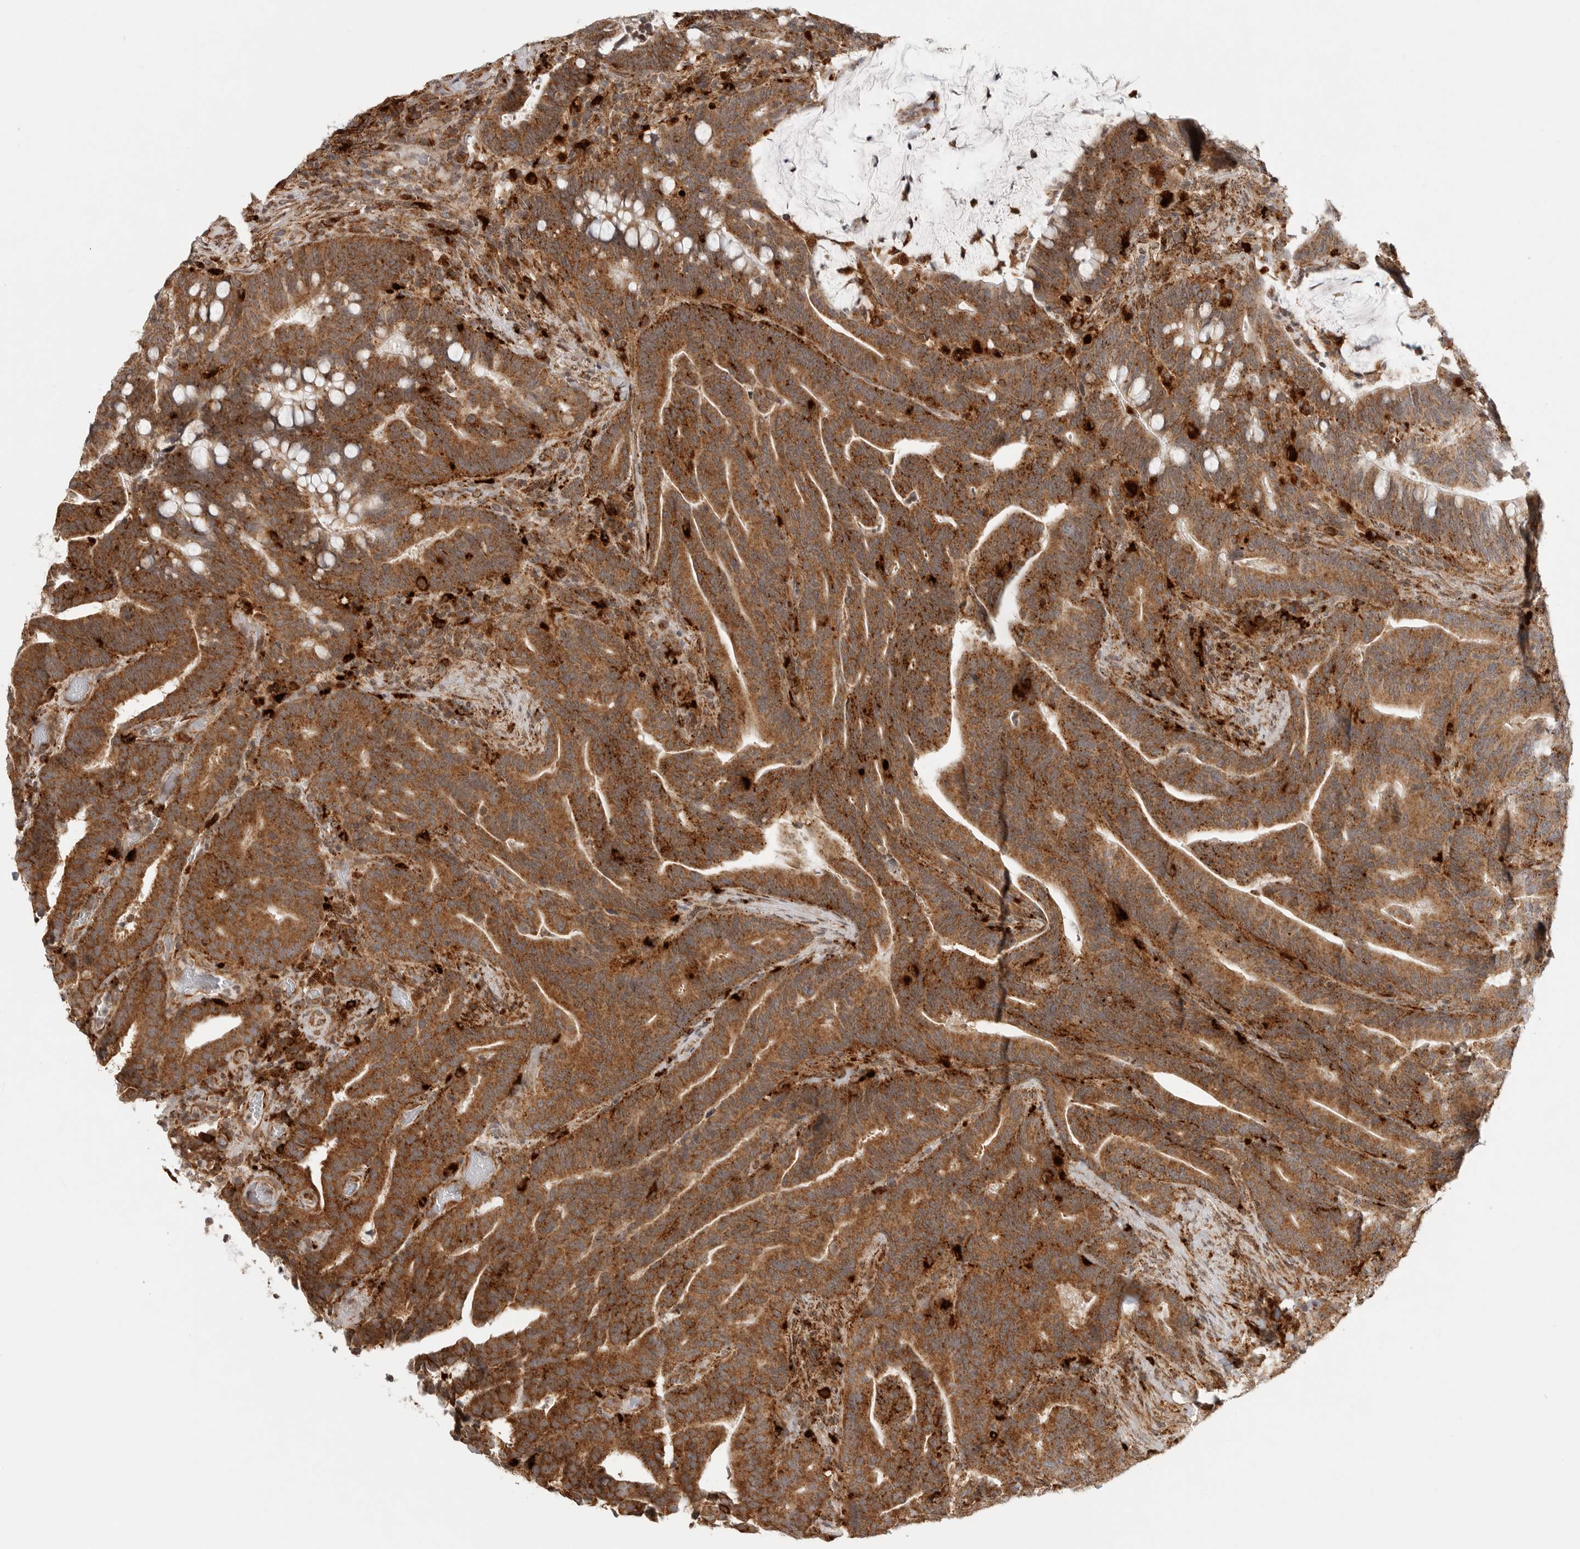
{"staining": {"intensity": "moderate", "quantity": ">75%", "location": "cytoplasmic/membranous"}, "tissue": "colorectal cancer", "cell_type": "Tumor cells", "image_type": "cancer", "snomed": [{"axis": "morphology", "description": "Adenocarcinoma, NOS"}, {"axis": "topography", "description": "Colon"}], "caption": "Immunohistochemical staining of adenocarcinoma (colorectal) shows moderate cytoplasmic/membranous protein staining in approximately >75% of tumor cells. The staining was performed using DAB to visualize the protein expression in brown, while the nuclei were stained in blue with hematoxylin (Magnification: 20x).", "gene": "IDUA", "patient": {"sex": "female", "age": 66}}